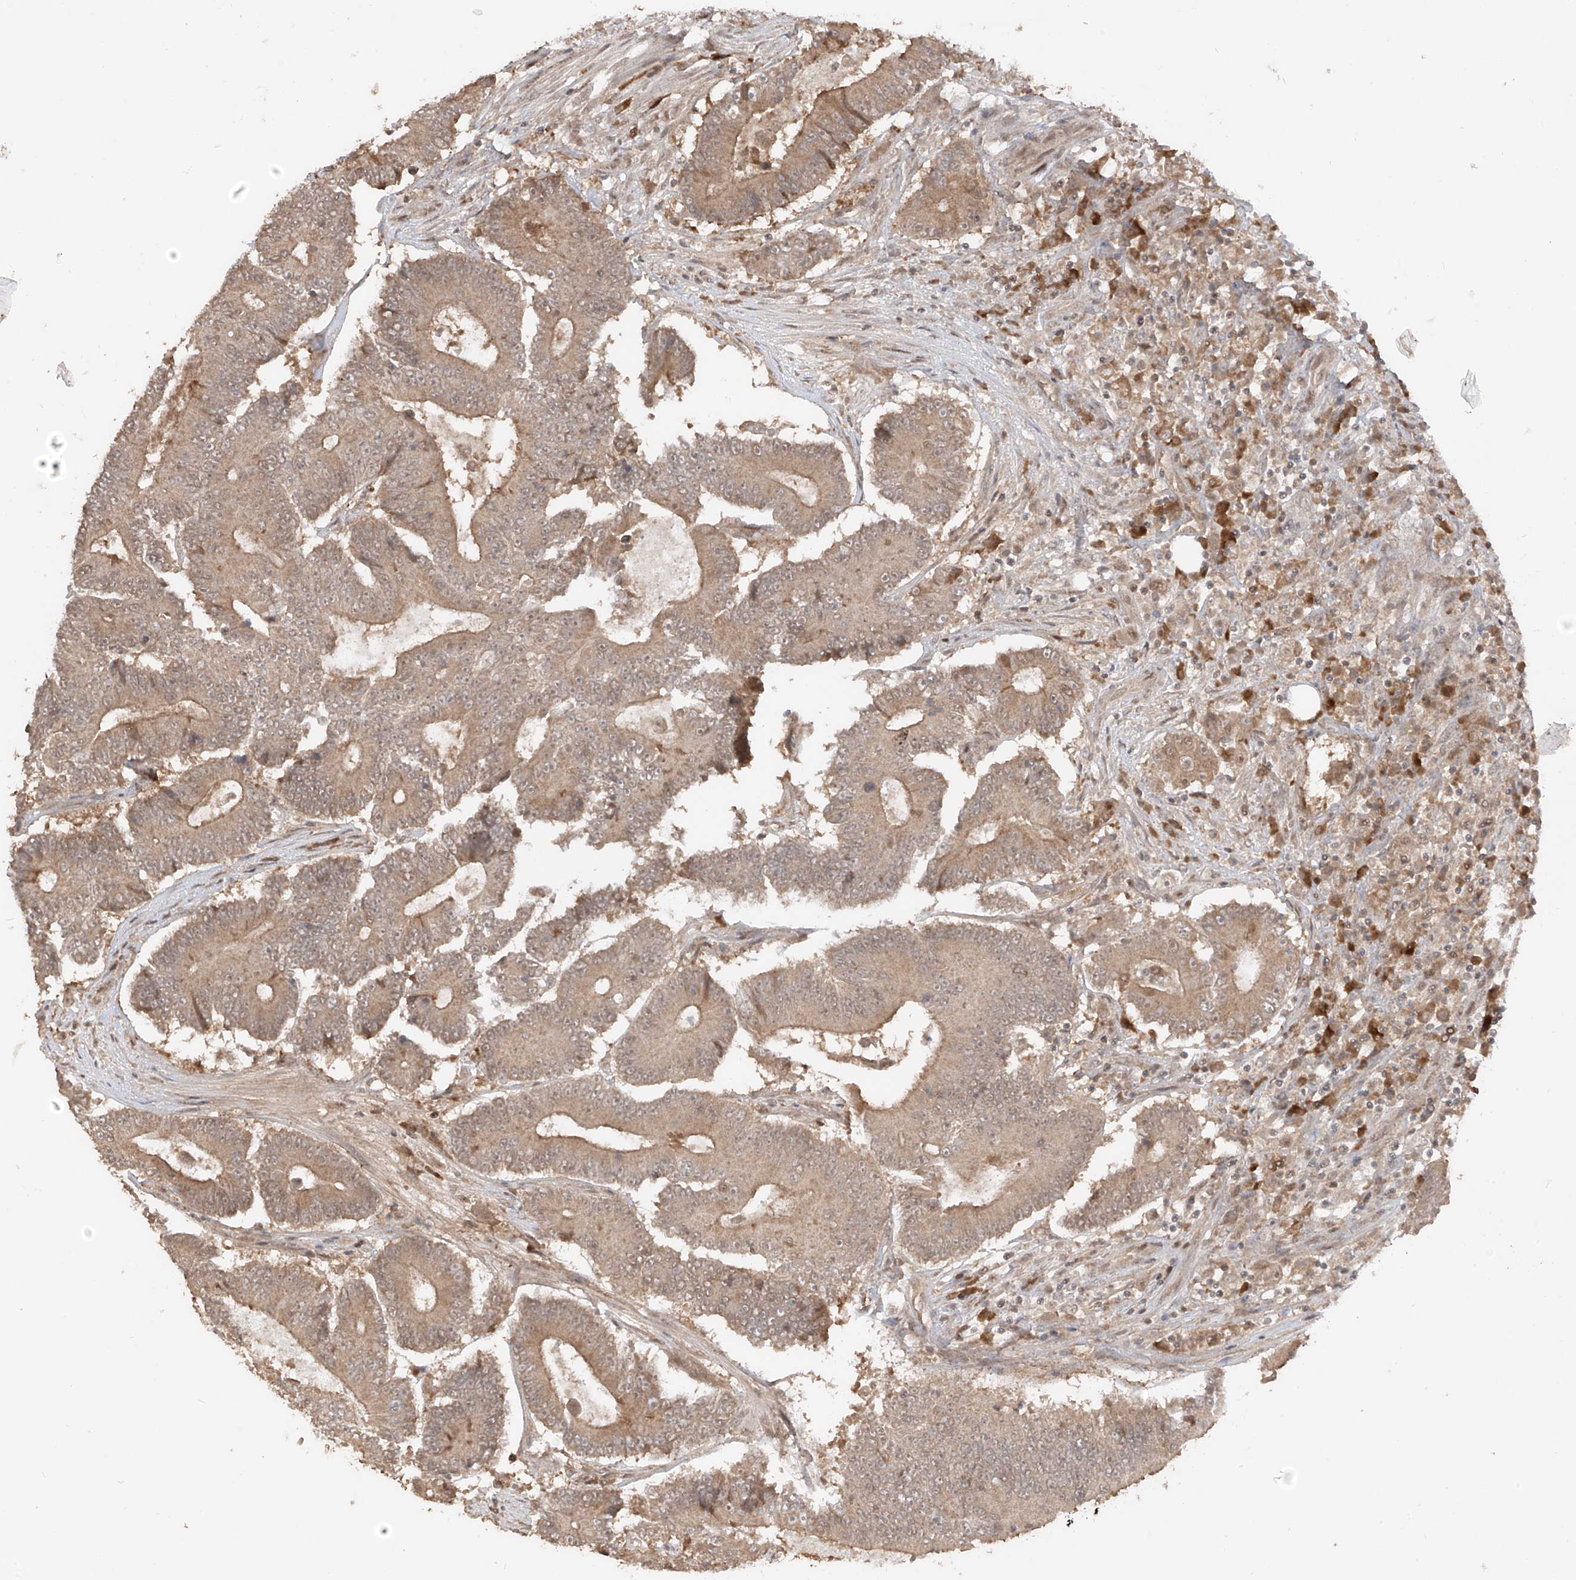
{"staining": {"intensity": "weak", "quantity": ">75%", "location": "cytoplasmic/membranous"}, "tissue": "colorectal cancer", "cell_type": "Tumor cells", "image_type": "cancer", "snomed": [{"axis": "morphology", "description": "Adenocarcinoma, NOS"}, {"axis": "topography", "description": "Colon"}], "caption": "Immunohistochemistry micrograph of human adenocarcinoma (colorectal) stained for a protein (brown), which displays low levels of weak cytoplasmic/membranous expression in approximately >75% of tumor cells.", "gene": "COLGALT2", "patient": {"sex": "male", "age": 83}}